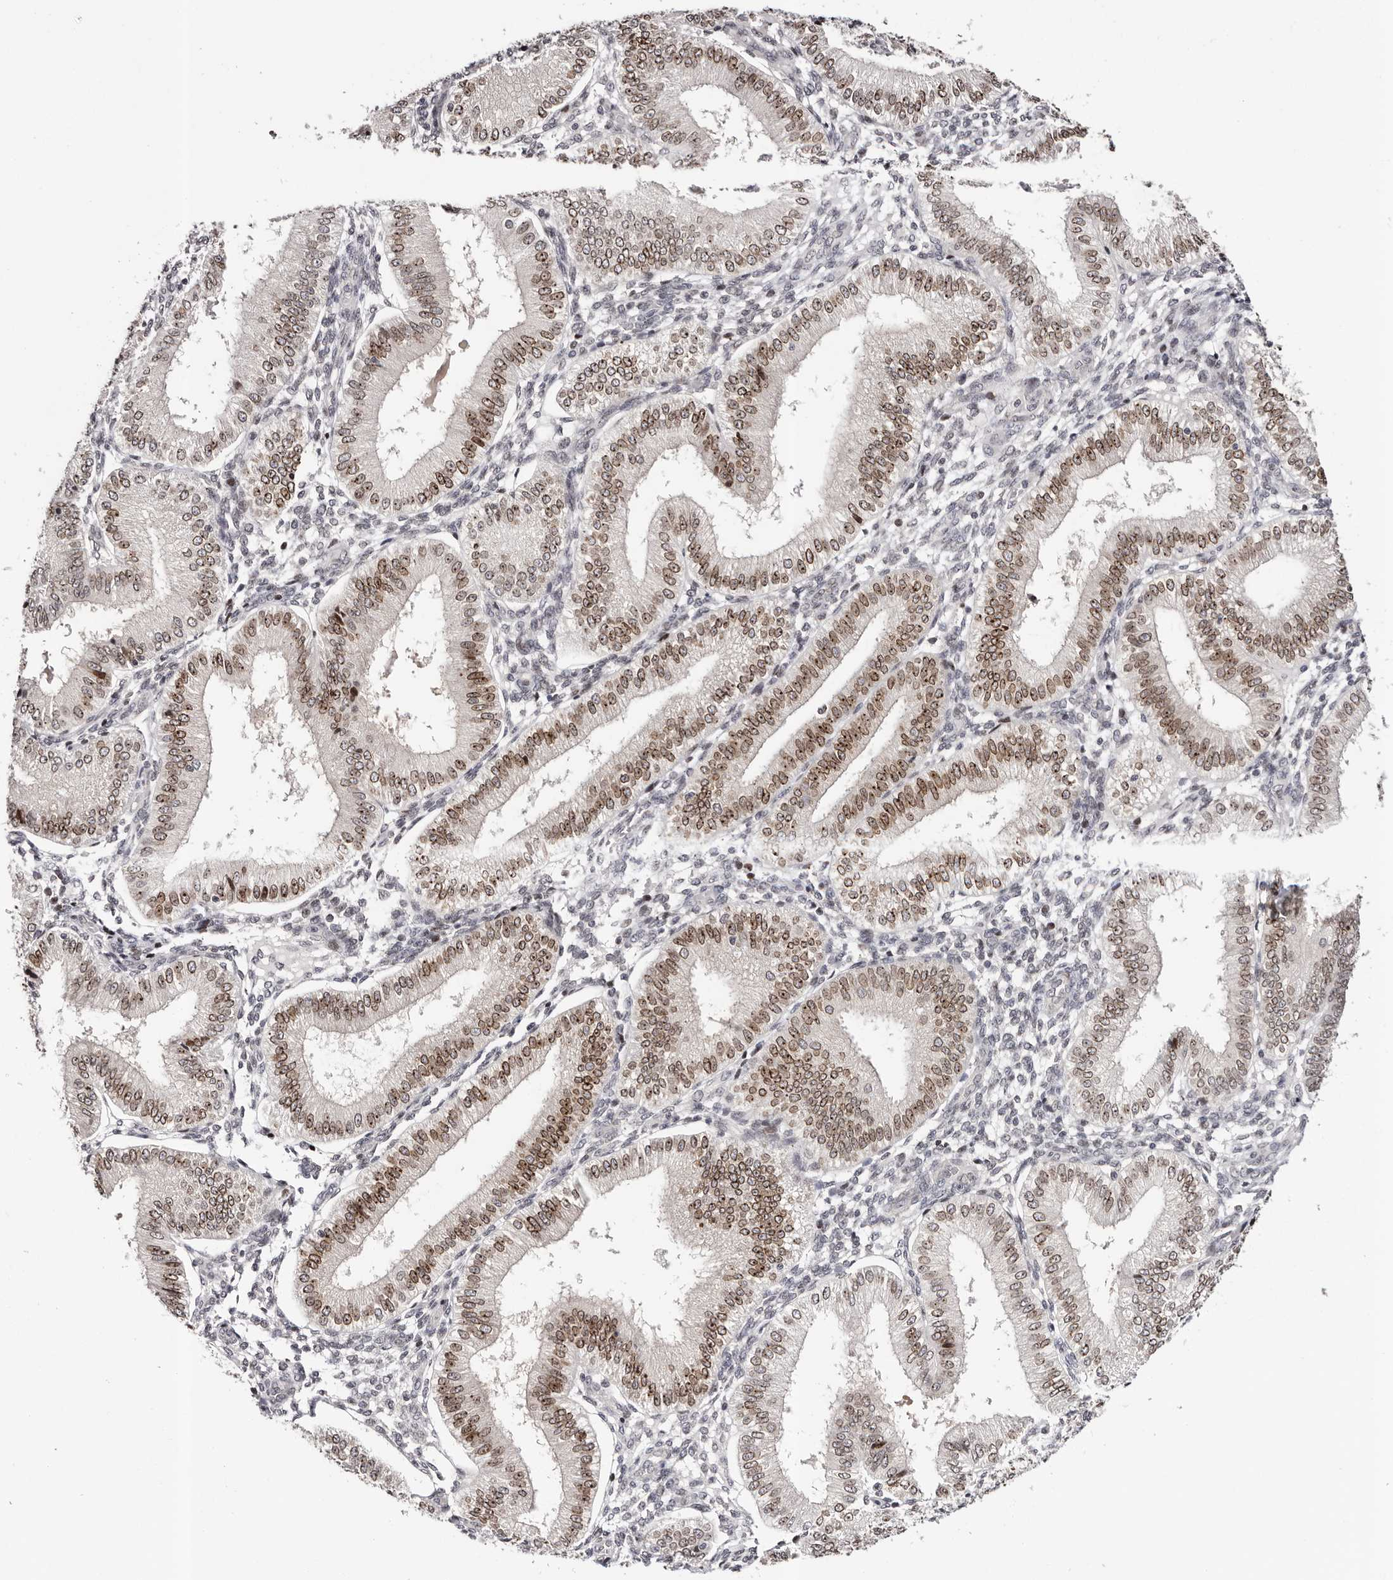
{"staining": {"intensity": "moderate", "quantity": "<25%", "location": "nuclear"}, "tissue": "endometrium", "cell_type": "Cells in endometrial stroma", "image_type": "normal", "snomed": [{"axis": "morphology", "description": "Normal tissue, NOS"}, {"axis": "topography", "description": "Endometrium"}], "caption": "Immunohistochemical staining of normal human endometrium exhibits moderate nuclear protein staining in about <25% of cells in endometrial stroma.", "gene": "NUP153", "patient": {"sex": "female", "age": 39}}